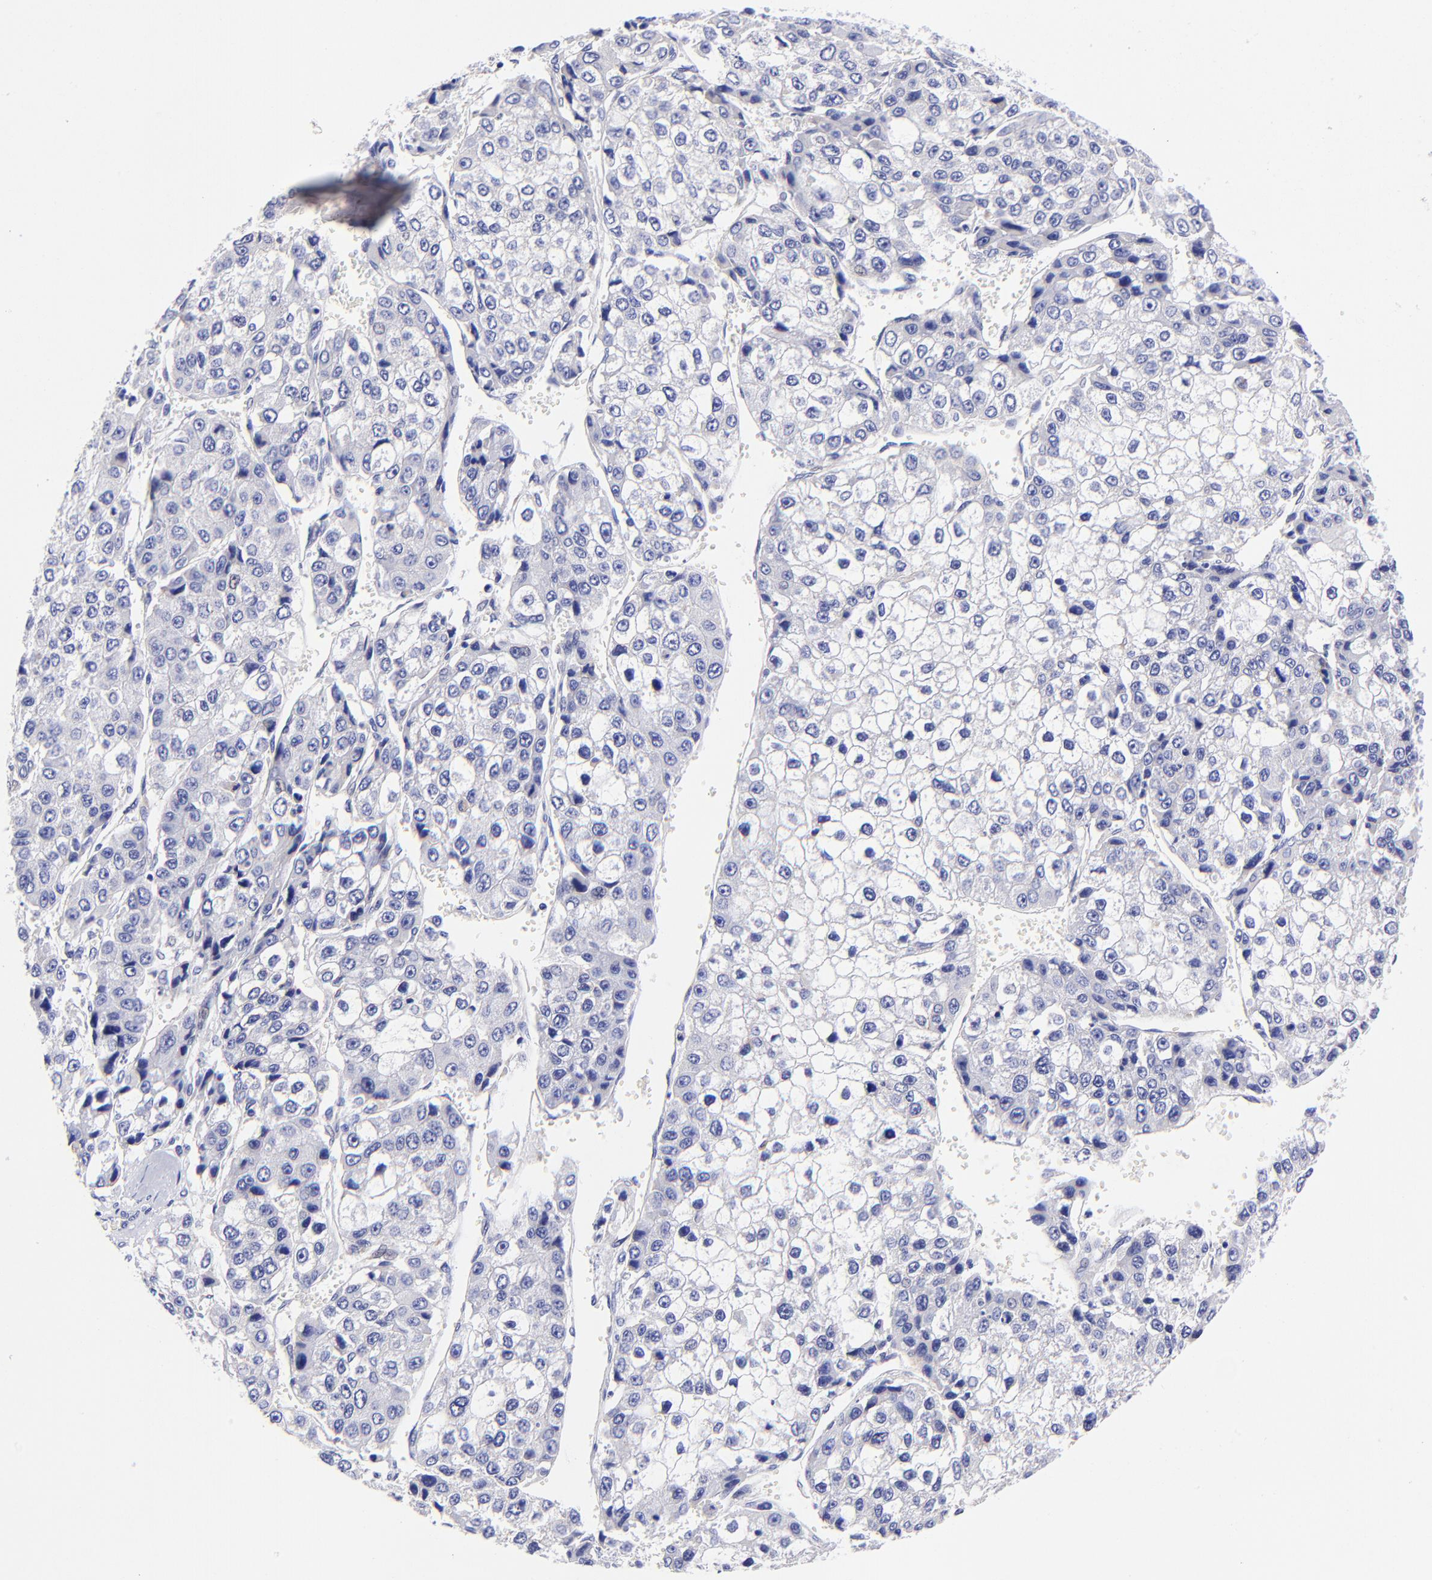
{"staining": {"intensity": "negative", "quantity": "none", "location": "none"}, "tissue": "liver cancer", "cell_type": "Tumor cells", "image_type": "cancer", "snomed": [{"axis": "morphology", "description": "Carcinoma, Hepatocellular, NOS"}, {"axis": "topography", "description": "Liver"}], "caption": "An image of human liver cancer (hepatocellular carcinoma) is negative for staining in tumor cells. The staining was performed using DAB (3,3'-diaminobenzidine) to visualize the protein expression in brown, while the nuclei were stained in blue with hematoxylin (Magnification: 20x).", "gene": "PPFIBP1", "patient": {"sex": "female", "age": 66}}